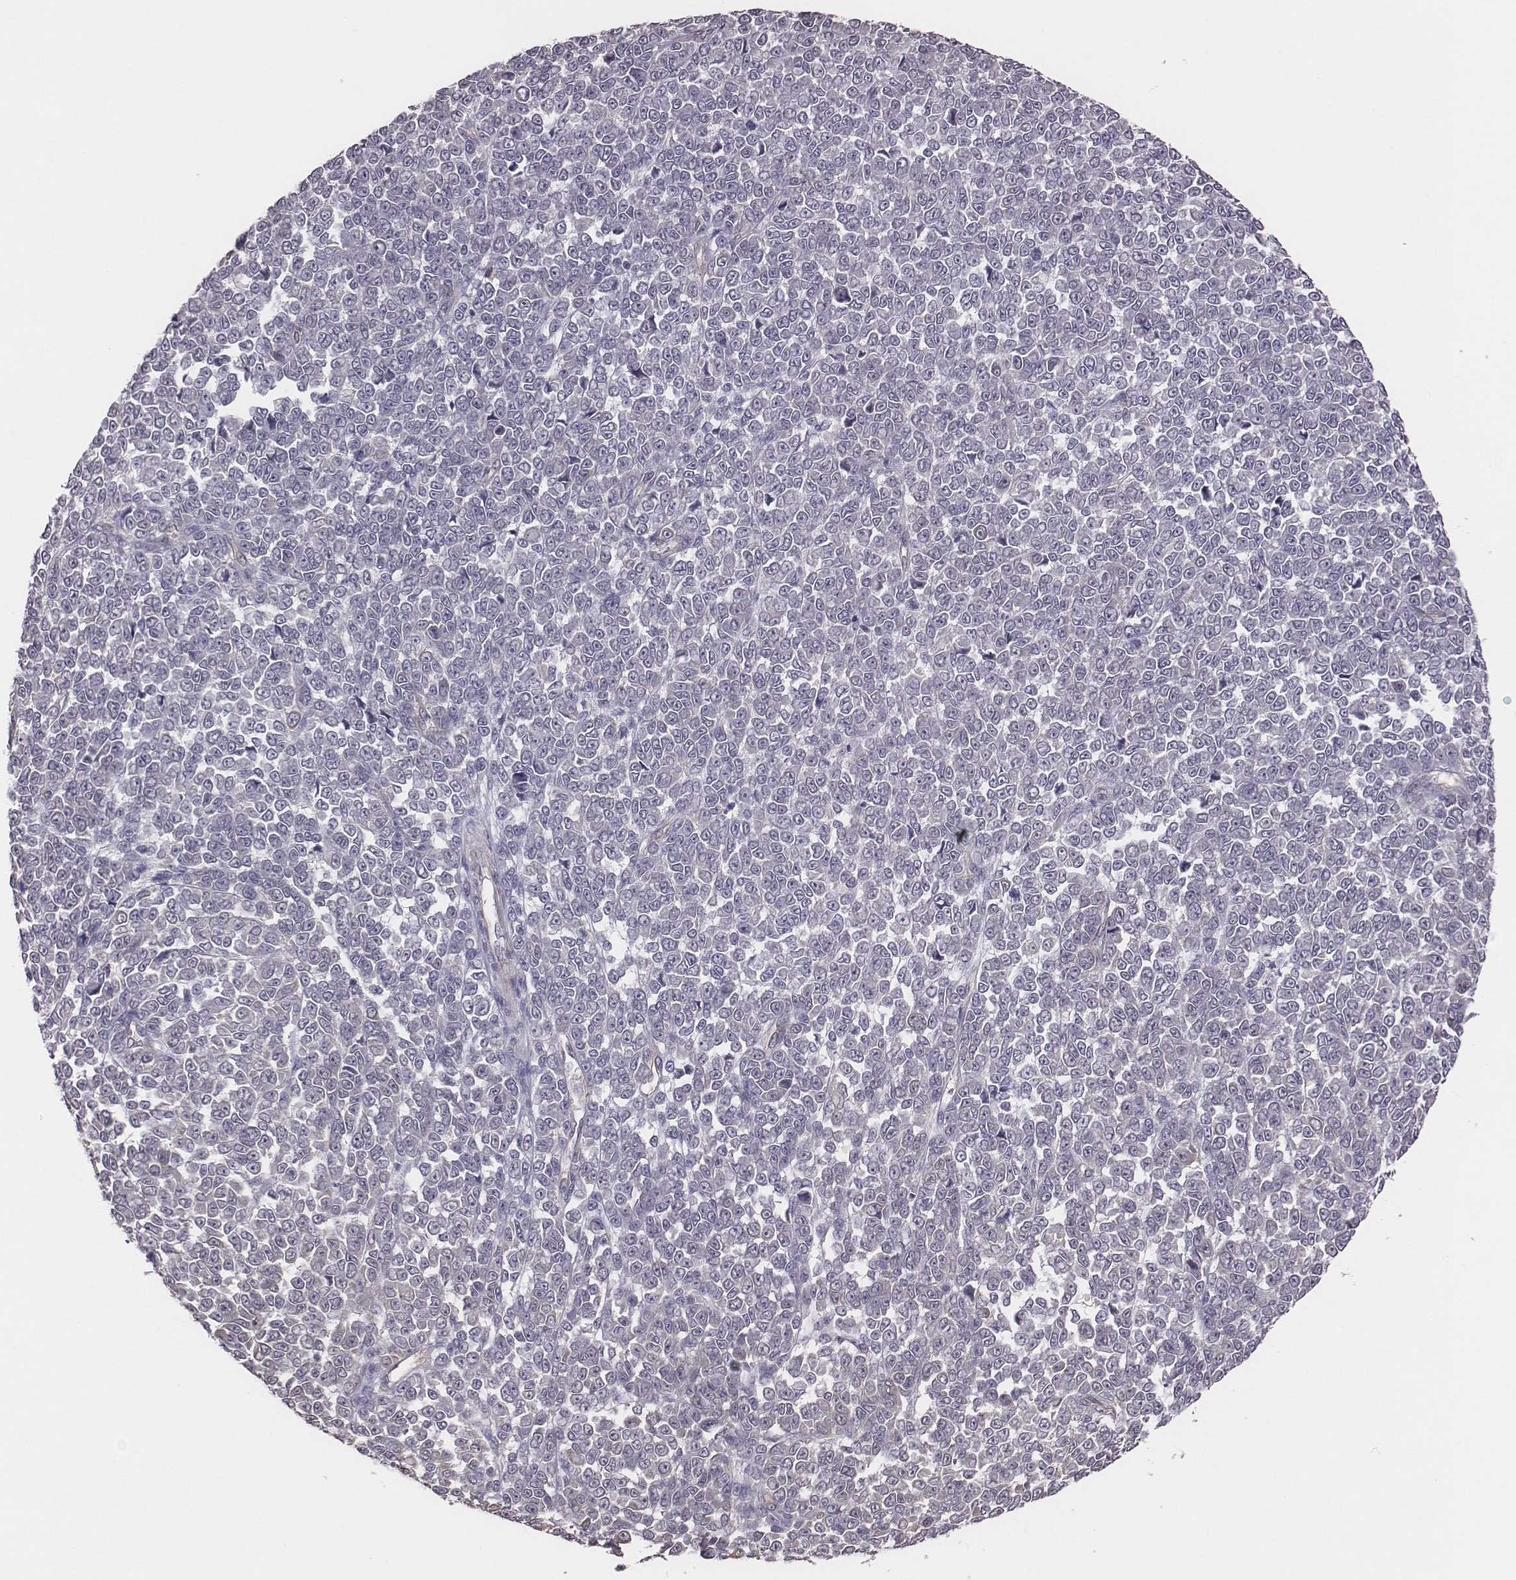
{"staining": {"intensity": "negative", "quantity": "none", "location": "none"}, "tissue": "melanoma", "cell_type": "Tumor cells", "image_type": "cancer", "snomed": [{"axis": "morphology", "description": "Malignant melanoma, NOS"}, {"axis": "topography", "description": "Skin"}], "caption": "The IHC photomicrograph has no significant positivity in tumor cells of malignant melanoma tissue. (IHC, brightfield microscopy, high magnification).", "gene": "SCARF1", "patient": {"sex": "female", "age": 95}}